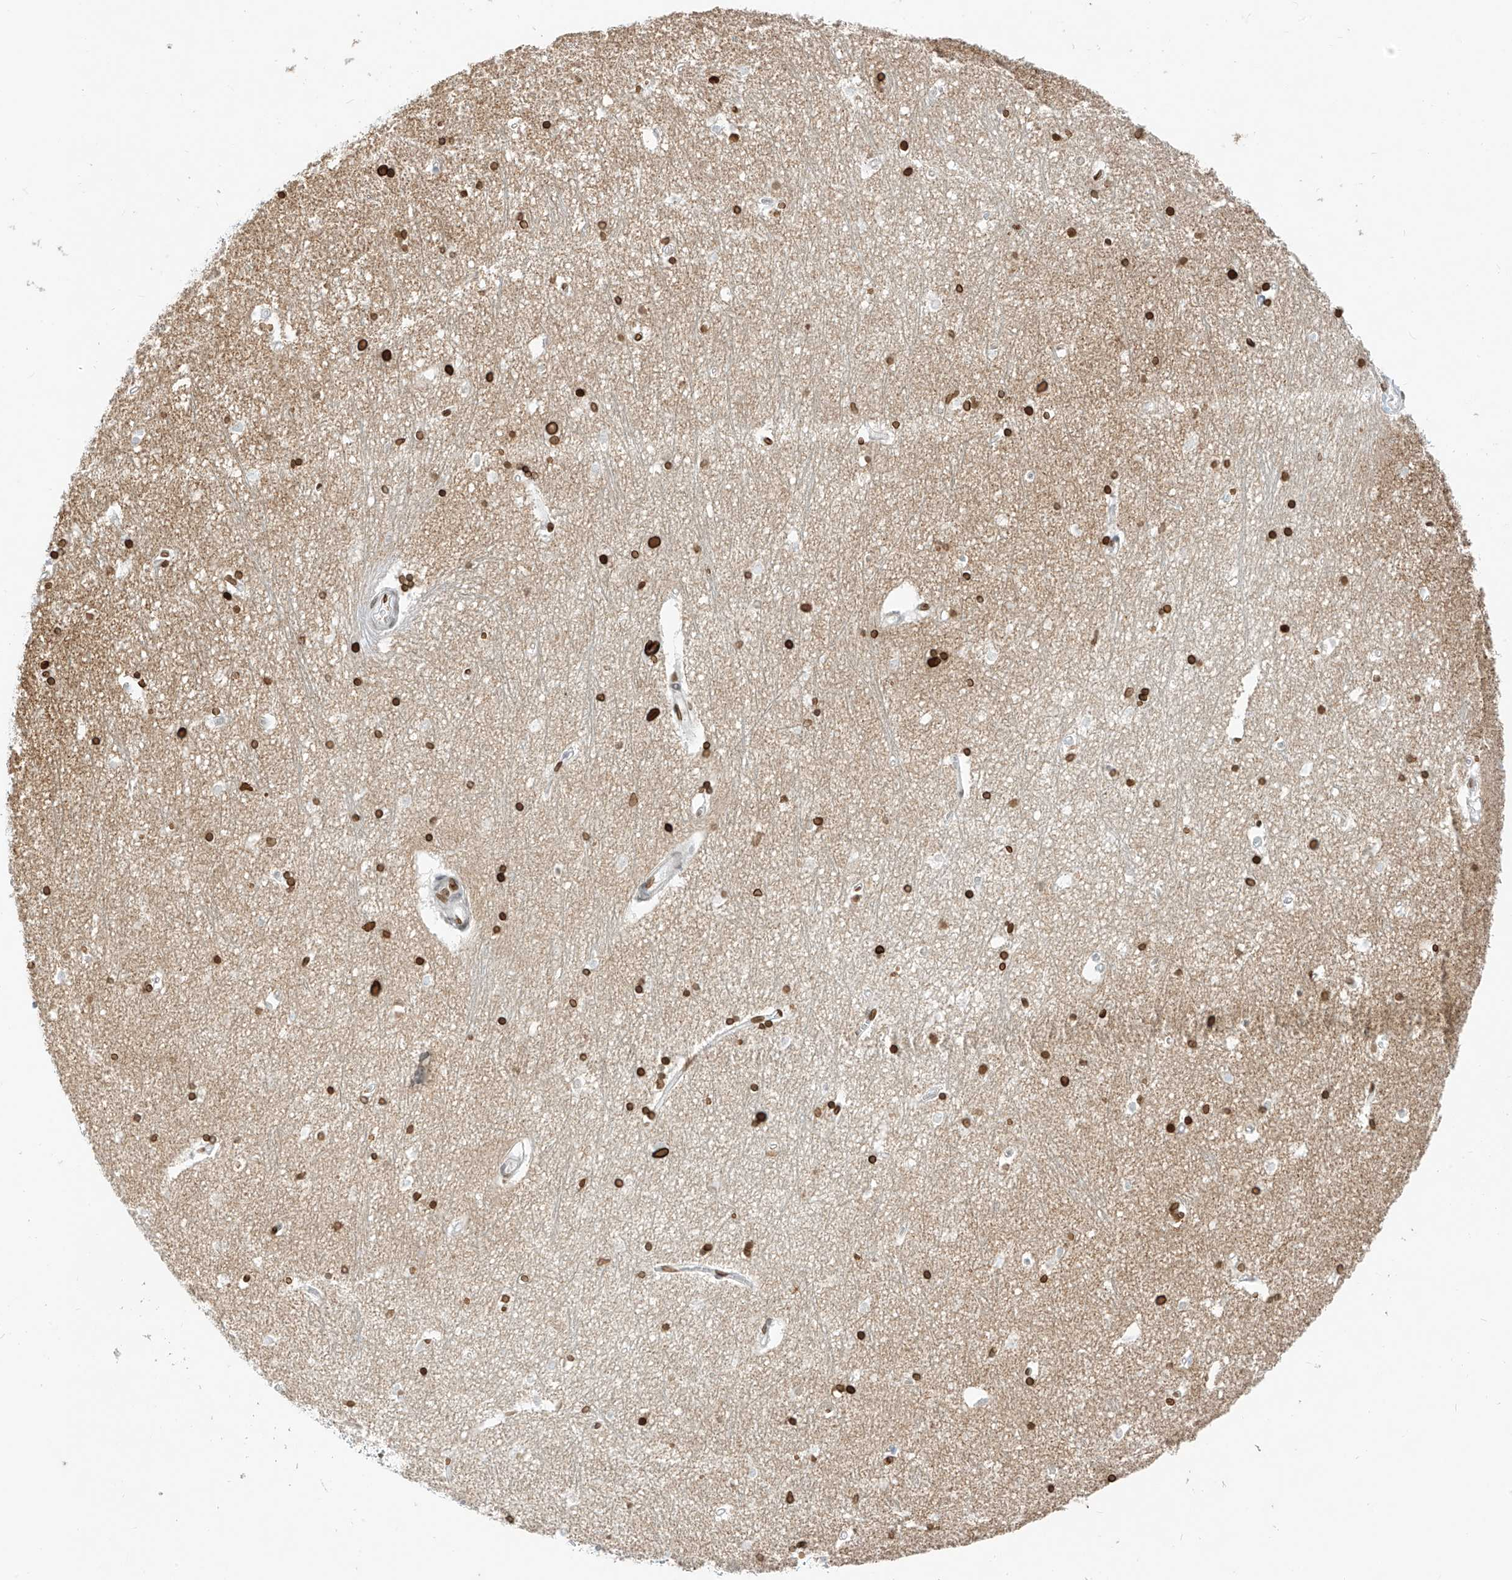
{"staining": {"intensity": "strong", "quantity": ">75%", "location": "cytoplasmic/membranous,nuclear"}, "tissue": "hippocampus", "cell_type": "Glial cells", "image_type": "normal", "snomed": [{"axis": "morphology", "description": "Normal tissue, NOS"}, {"axis": "topography", "description": "Hippocampus"}], "caption": "Protein staining of normal hippocampus displays strong cytoplasmic/membranous,nuclear positivity in approximately >75% of glial cells. (DAB = brown stain, brightfield microscopy at high magnification).", "gene": "SAMD15", "patient": {"sex": "female", "age": 64}}